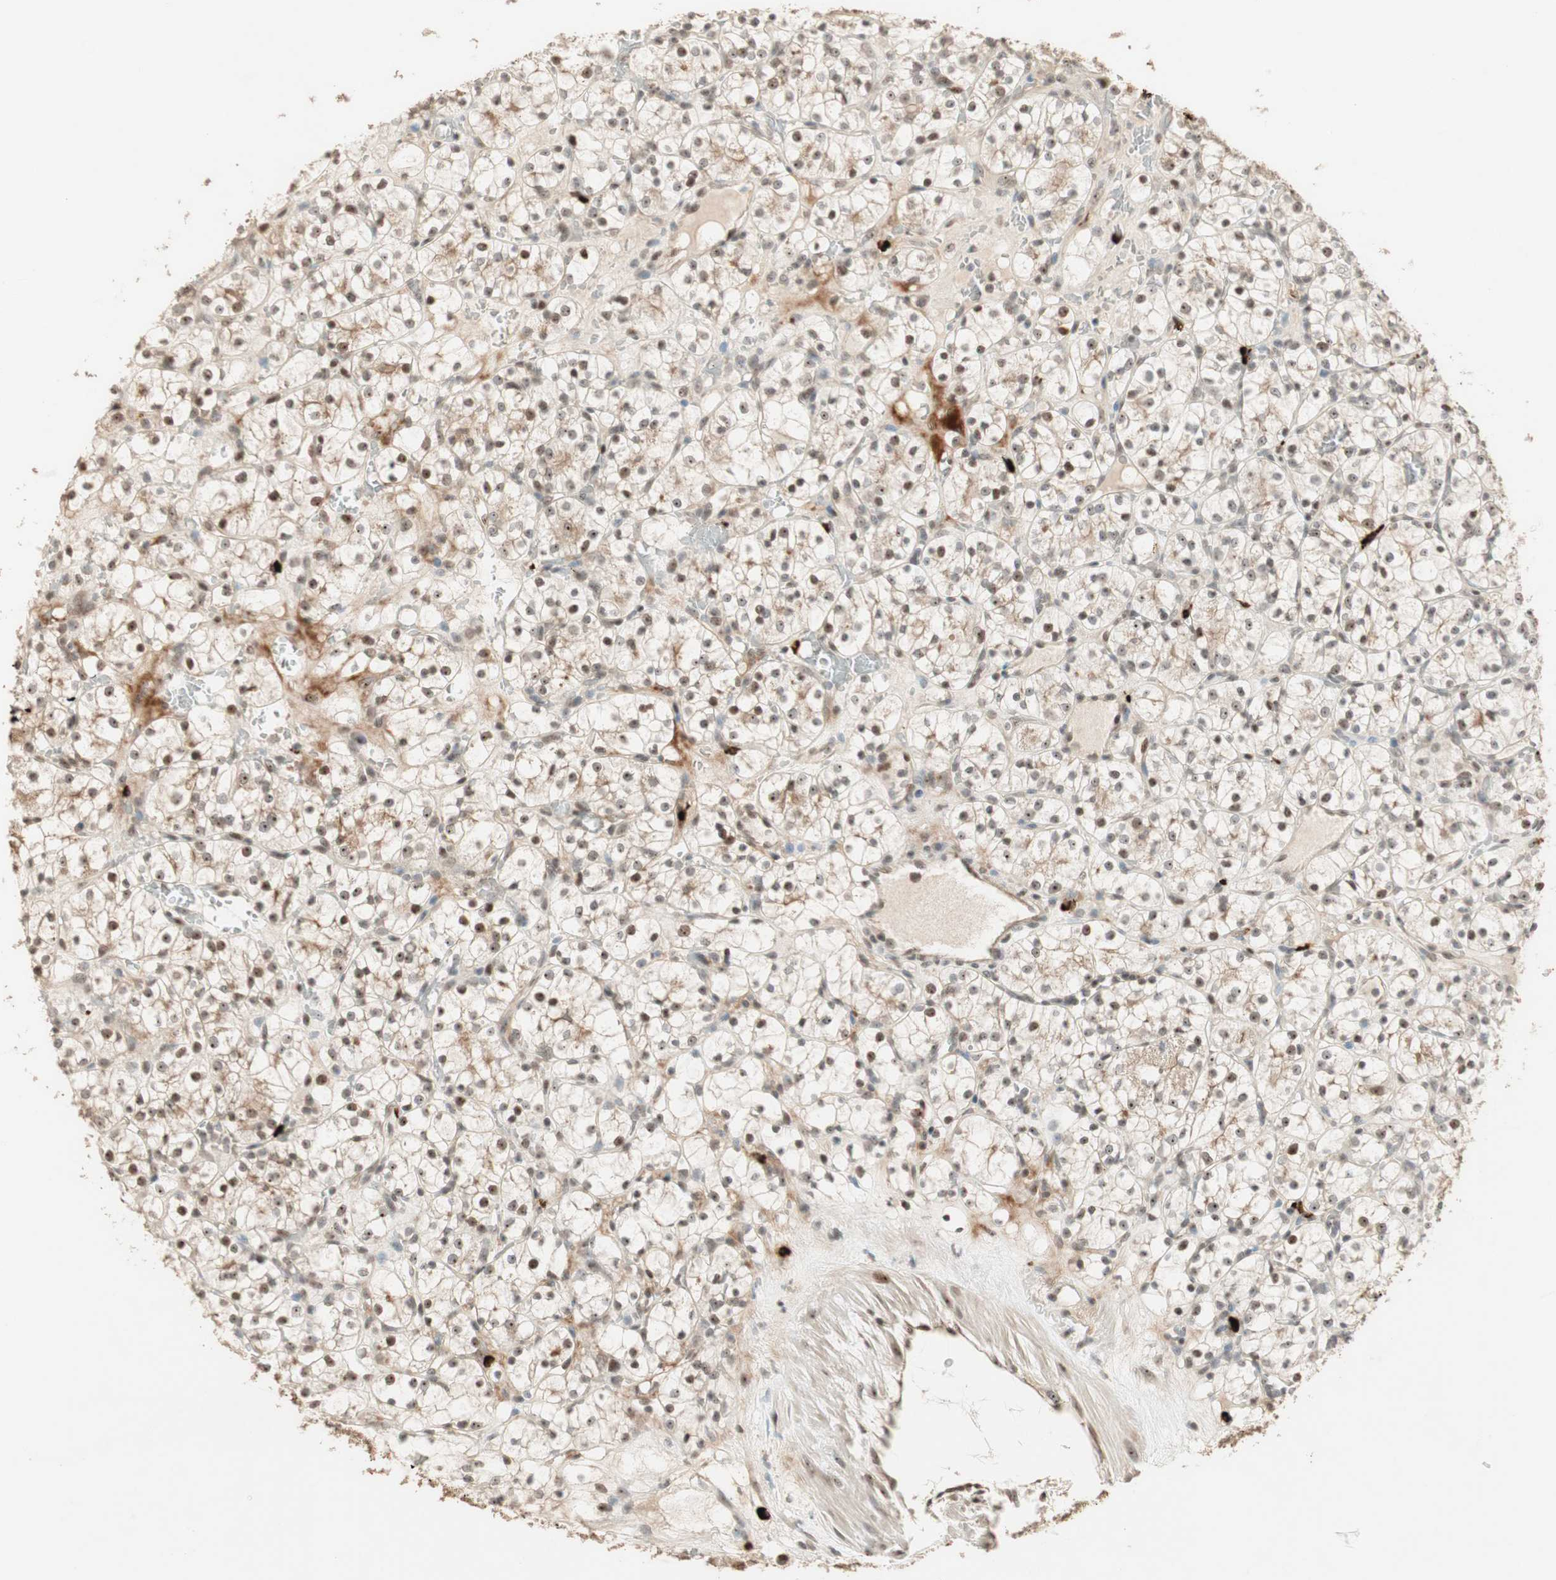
{"staining": {"intensity": "moderate", "quantity": ">75%", "location": "cytoplasmic/membranous,nuclear"}, "tissue": "renal cancer", "cell_type": "Tumor cells", "image_type": "cancer", "snomed": [{"axis": "morphology", "description": "Adenocarcinoma, NOS"}, {"axis": "topography", "description": "Kidney"}], "caption": "Immunohistochemistry image of neoplastic tissue: human renal cancer (adenocarcinoma) stained using immunohistochemistry reveals medium levels of moderate protein expression localized specifically in the cytoplasmic/membranous and nuclear of tumor cells, appearing as a cytoplasmic/membranous and nuclear brown color.", "gene": "ETV4", "patient": {"sex": "female", "age": 60}}